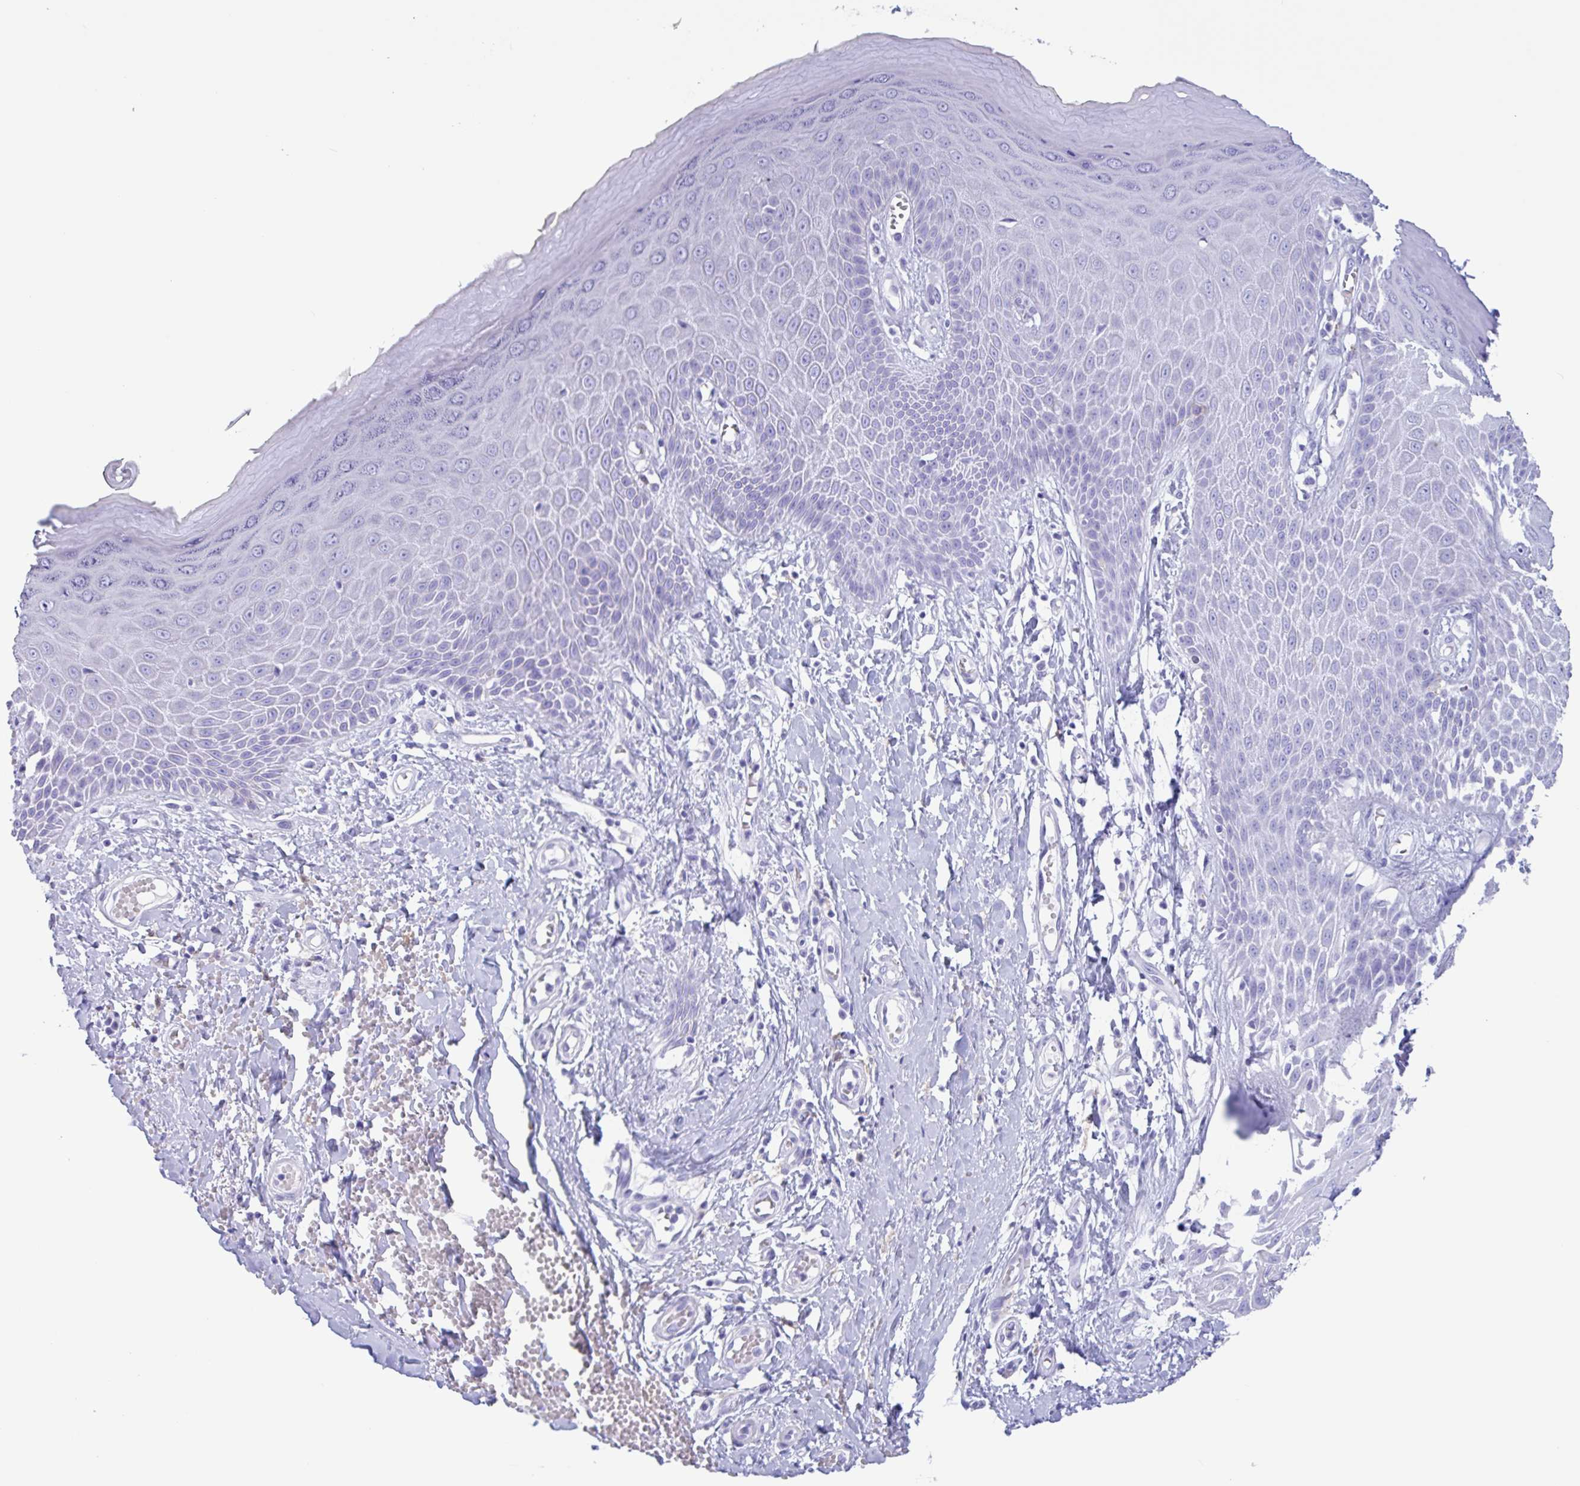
{"staining": {"intensity": "negative", "quantity": "none", "location": "none"}, "tissue": "skin", "cell_type": "Epidermal cells", "image_type": "normal", "snomed": [{"axis": "morphology", "description": "Normal tissue, NOS"}, {"axis": "topography", "description": "Anal"}, {"axis": "topography", "description": "Peripheral nerve tissue"}], "caption": "This photomicrograph is of unremarkable skin stained with IHC to label a protein in brown with the nuclei are counter-stained blue. There is no positivity in epidermal cells.", "gene": "ZNF850", "patient": {"sex": "male", "age": 78}}